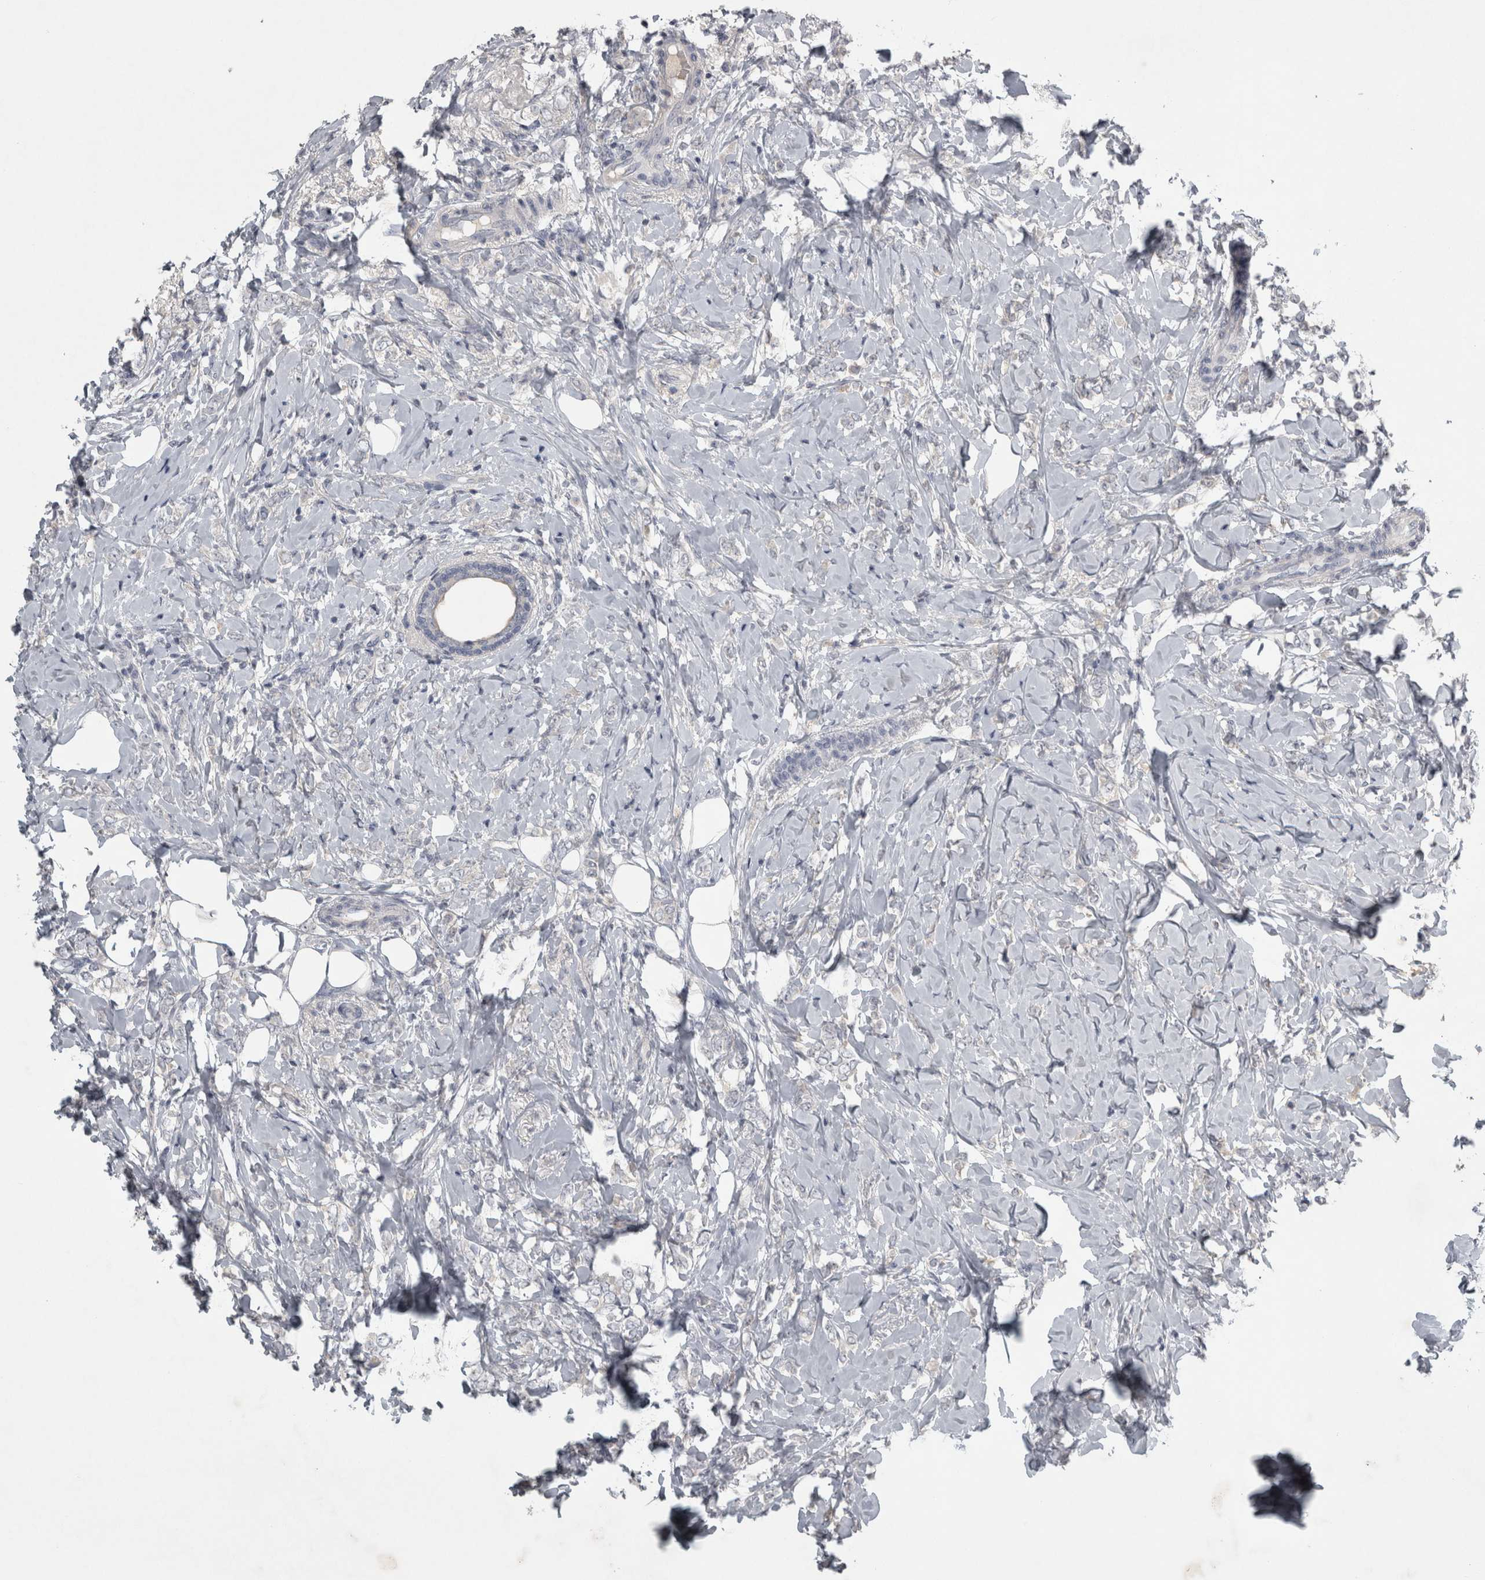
{"staining": {"intensity": "negative", "quantity": "none", "location": "none"}, "tissue": "breast cancer", "cell_type": "Tumor cells", "image_type": "cancer", "snomed": [{"axis": "morphology", "description": "Normal tissue, NOS"}, {"axis": "morphology", "description": "Lobular carcinoma"}, {"axis": "topography", "description": "Breast"}], "caption": "DAB immunohistochemical staining of human breast cancer exhibits no significant expression in tumor cells.", "gene": "ENPP7", "patient": {"sex": "female", "age": 47}}